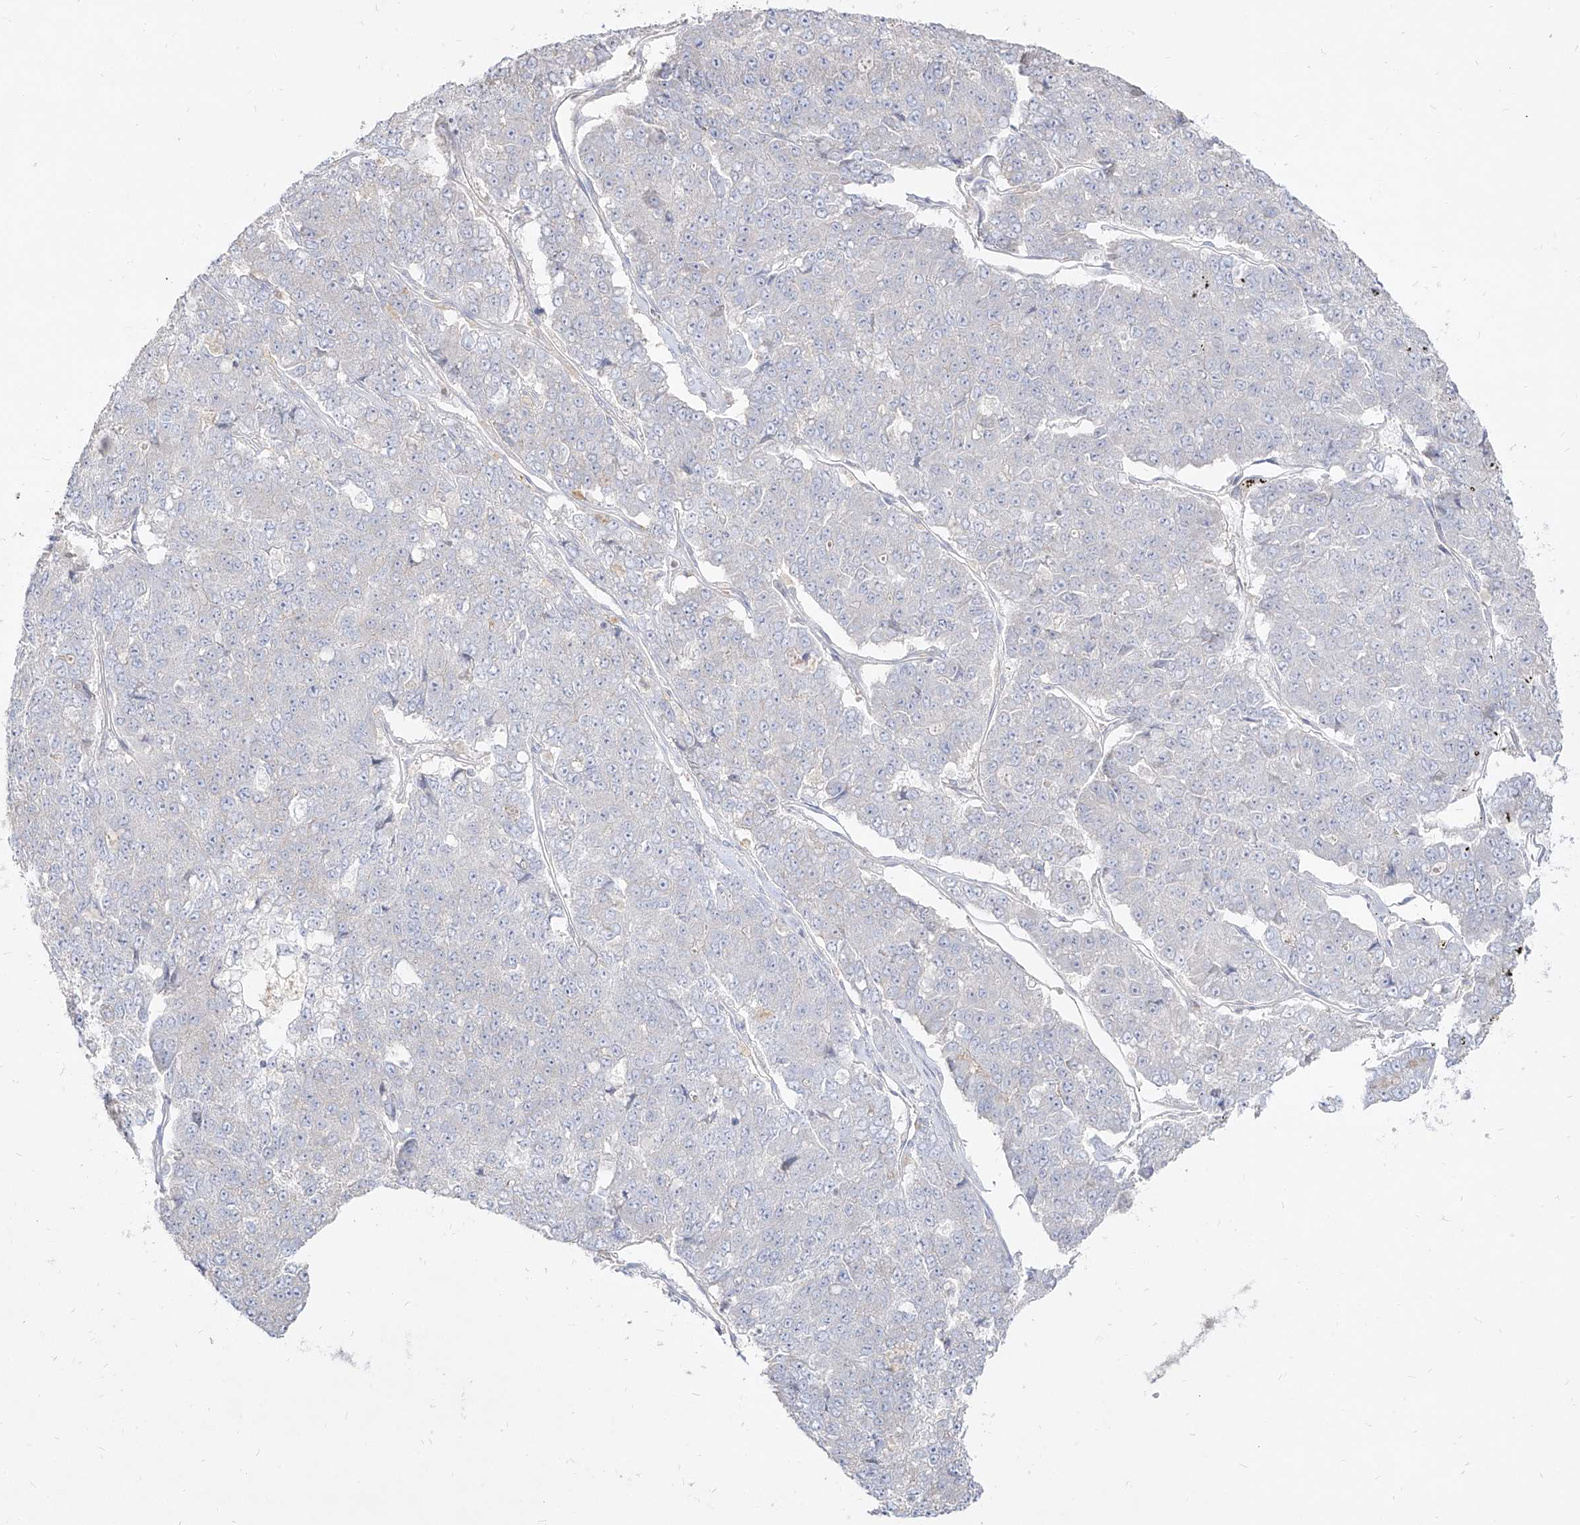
{"staining": {"intensity": "negative", "quantity": "none", "location": "none"}, "tissue": "pancreatic cancer", "cell_type": "Tumor cells", "image_type": "cancer", "snomed": [{"axis": "morphology", "description": "Adenocarcinoma, NOS"}, {"axis": "topography", "description": "Pancreas"}], "caption": "This photomicrograph is of pancreatic cancer (adenocarcinoma) stained with IHC to label a protein in brown with the nuclei are counter-stained blue. There is no staining in tumor cells.", "gene": "RBFOX3", "patient": {"sex": "male", "age": 50}}